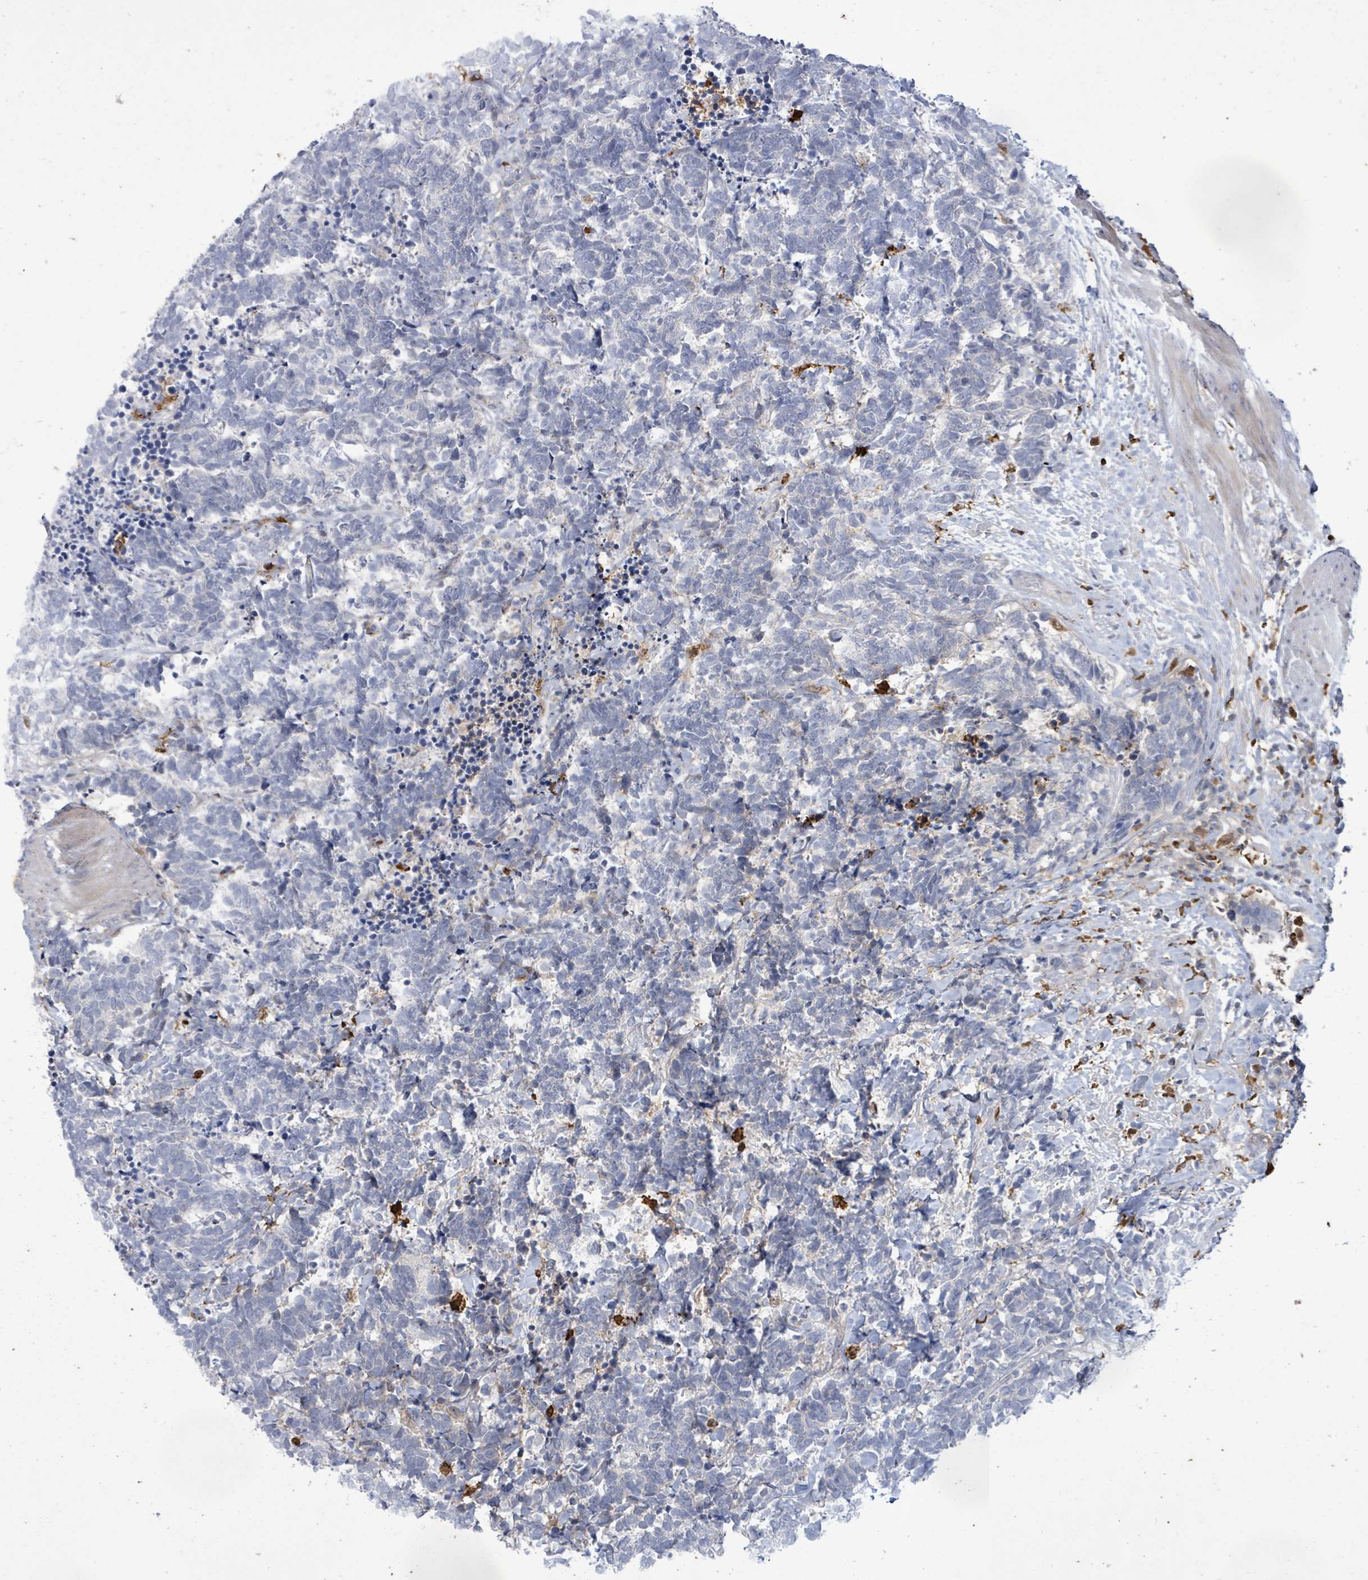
{"staining": {"intensity": "negative", "quantity": "none", "location": "none"}, "tissue": "carcinoid", "cell_type": "Tumor cells", "image_type": "cancer", "snomed": [{"axis": "morphology", "description": "Carcinoma, NOS"}, {"axis": "morphology", "description": "Carcinoid, malignant, NOS"}, {"axis": "topography", "description": "Prostate"}], "caption": "An immunohistochemistry histopathology image of carcinoid is shown. There is no staining in tumor cells of carcinoid.", "gene": "FAM210A", "patient": {"sex": "male", "age": 57}}